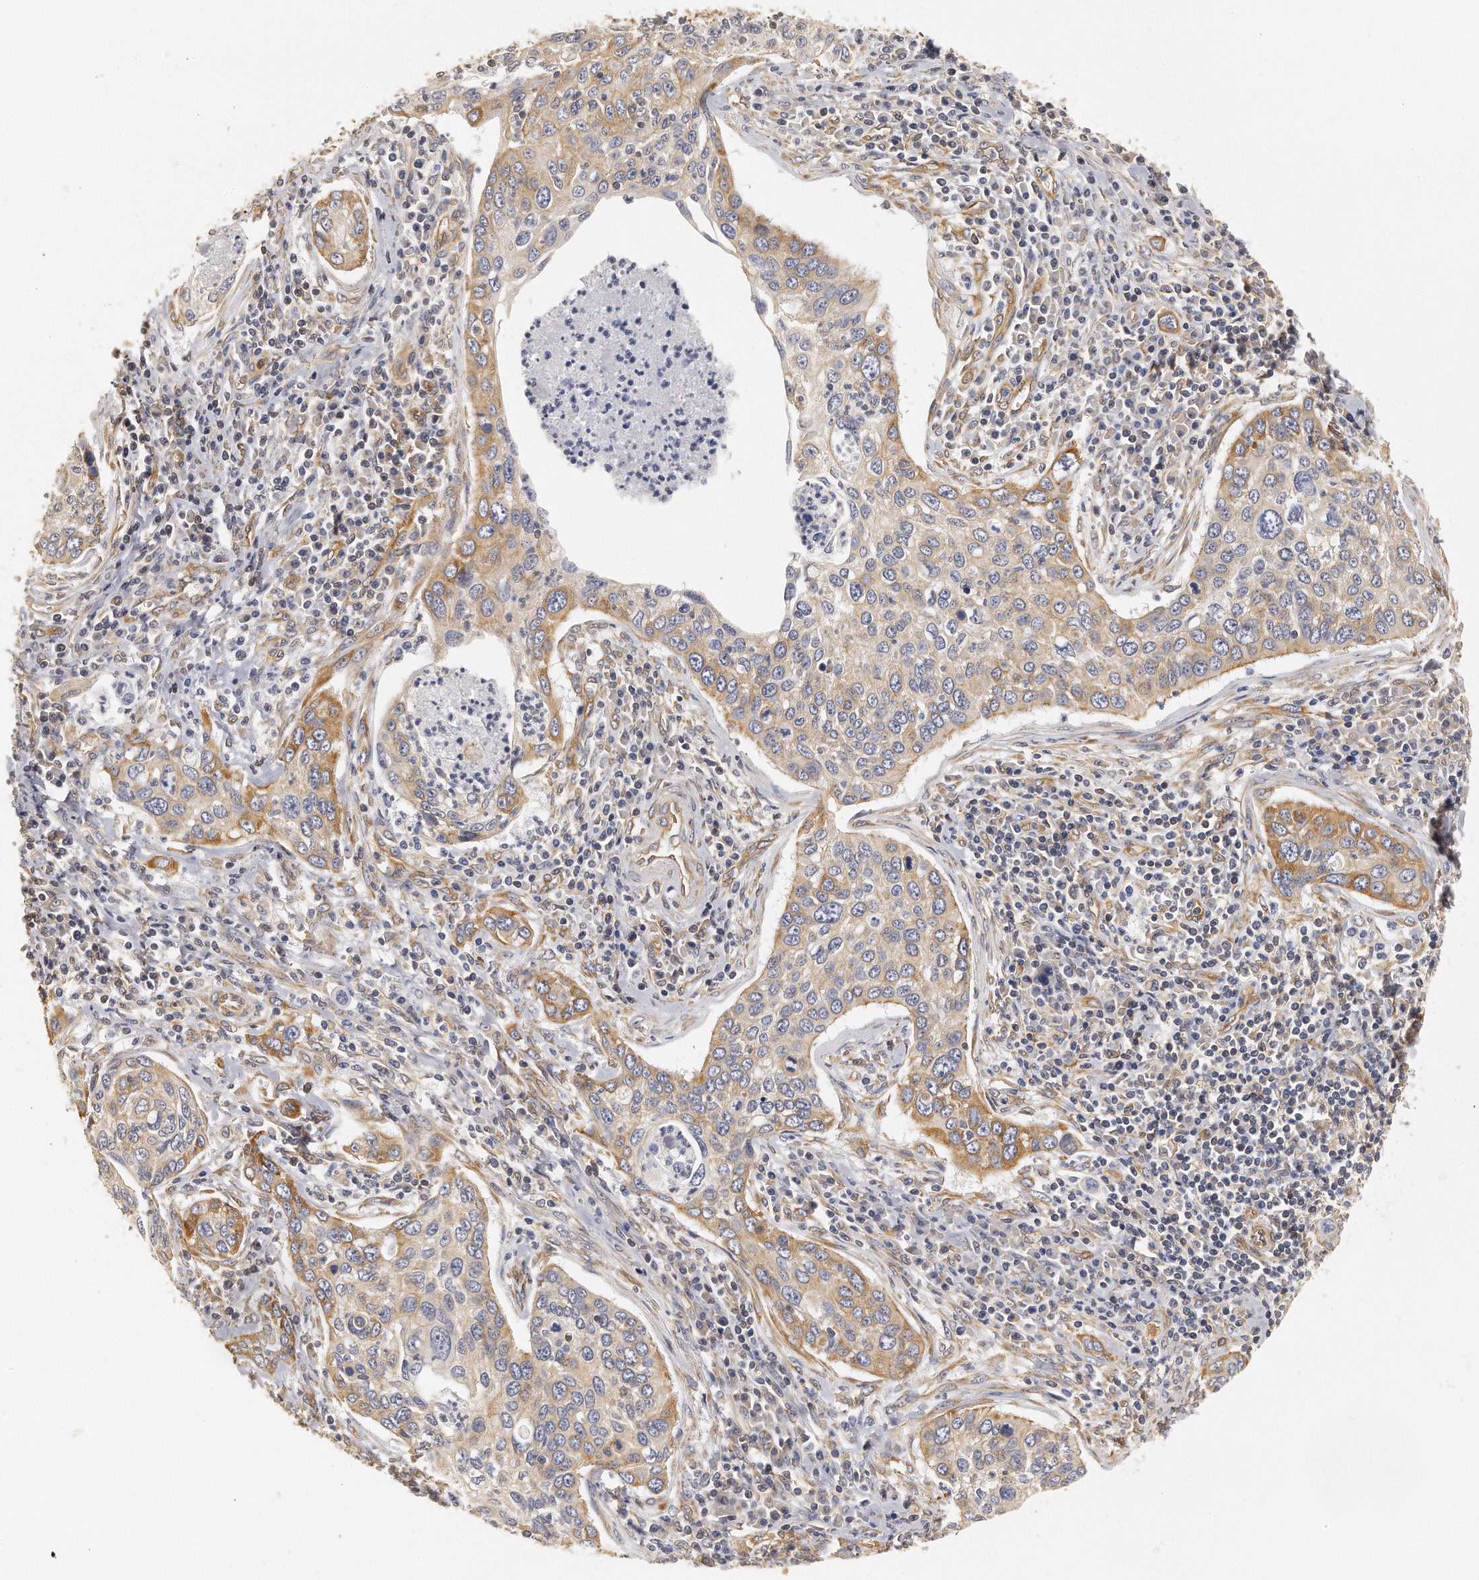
{"staining": {"intensity": "moderate", "quantity": "25%-75%", "location": "cytoplasmic/membranous"}, "tissue": "cervical cancer", "cell_type": "Tumor cells", "image_type": "cancer", "snomed": [{"axis": "morphology", "description": "Squamous cell carcinoma, NOS"}, {"axis": "topography", "description": "Cervix"}], "caption": "Brown immunohistochemical staining in human cervical squamous cell carcinoma reveals moderate cytoplasmic/membranous expression in approximately 25%-75% of tumor cells.", "gene": "CHST7", "patient": {"sex": "female", "age": 53}}